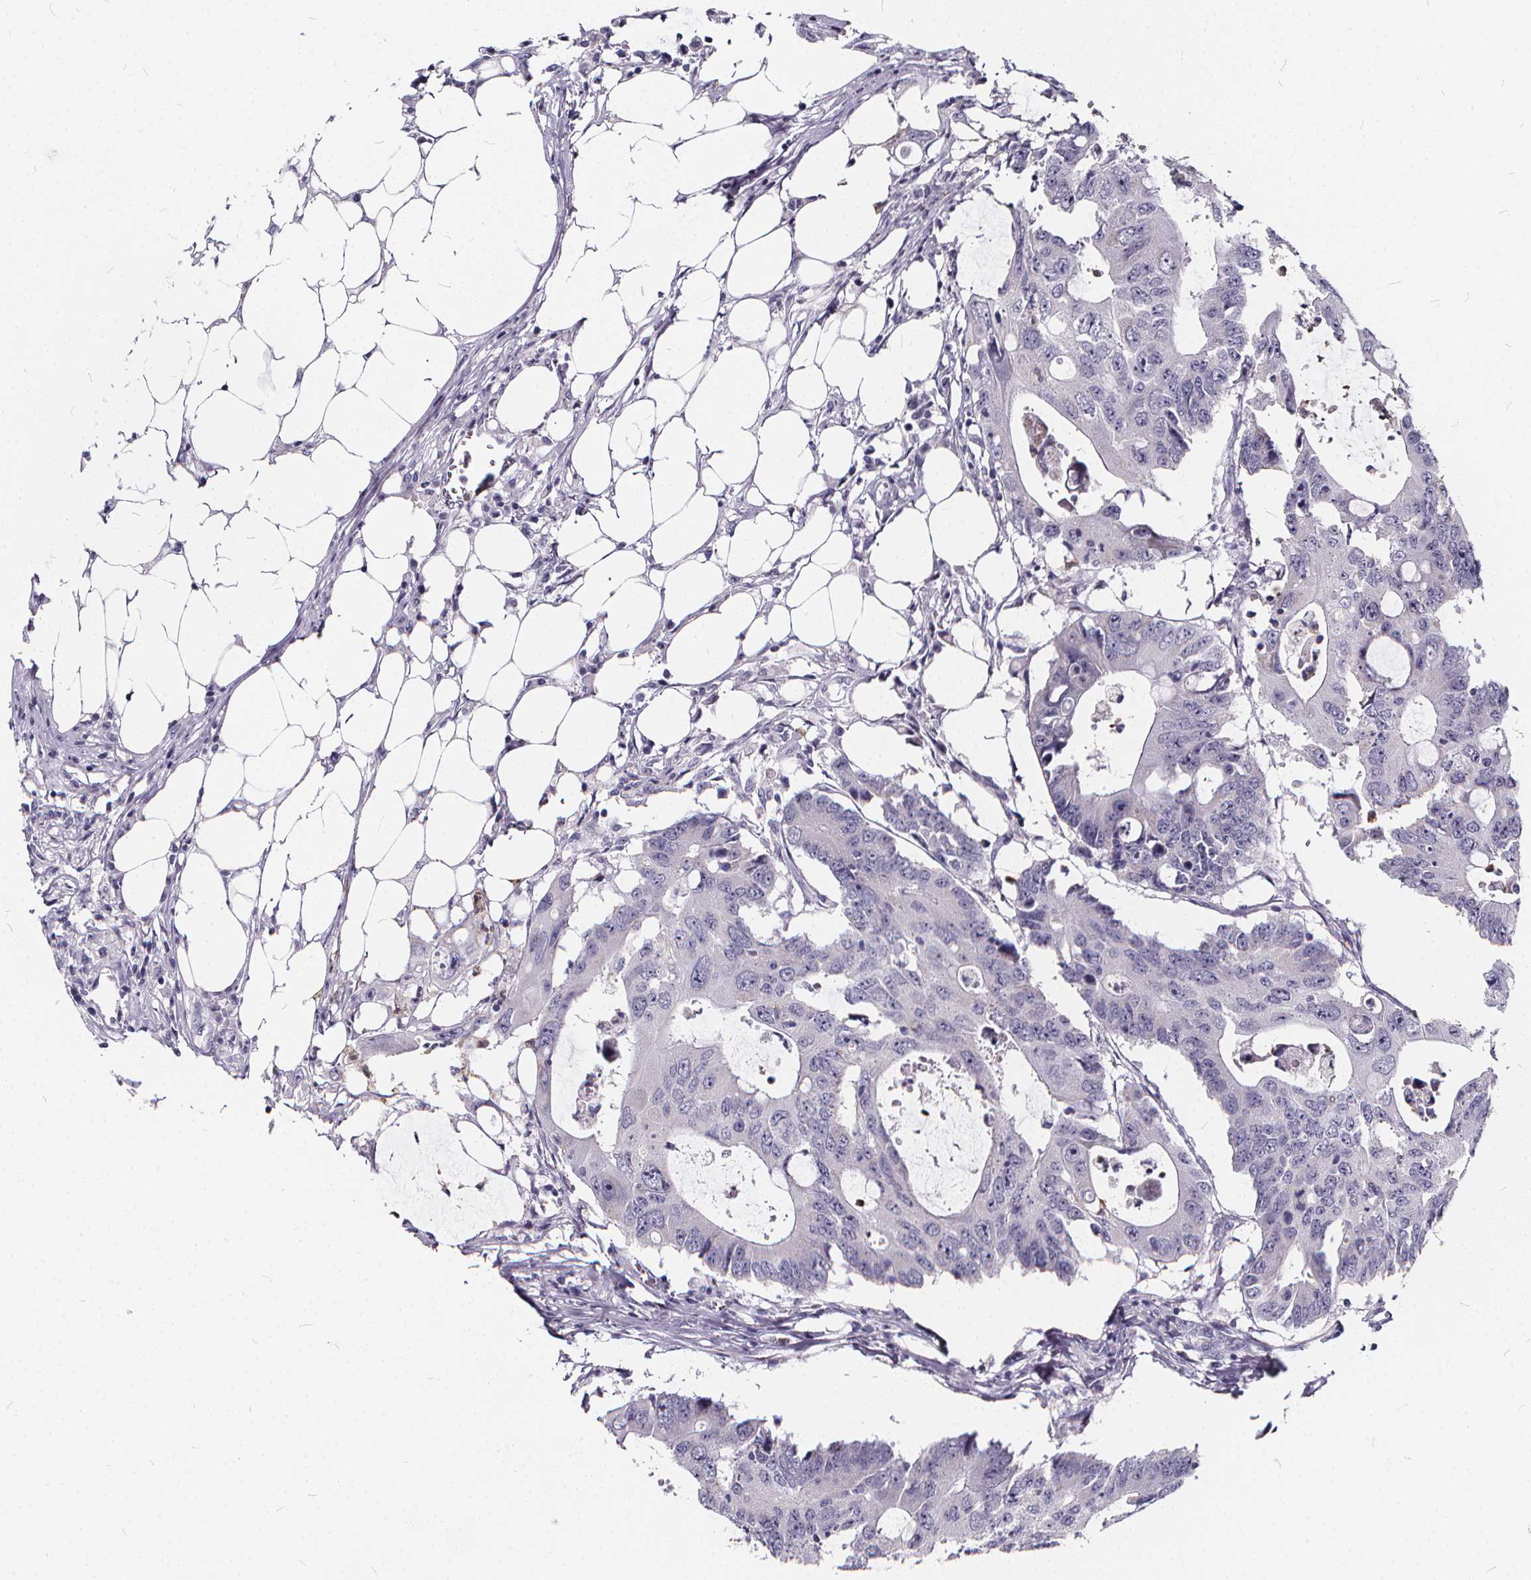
{"staining": {"intensity": "negative", "quantity": "none", "location": "none"}, "tissue": "colorectal cancer", "cell_type": "Tumor cells", "image_type": "cancer", "snomed": [{"axis": "morphology", "description": "Adenocarcinoma, NOS"}, {"axis": "topography", "description": "Colon"}], "caption": "Adenocarcinoma (colorectal) was stained to show a protein in brown. There is no significant positivity in tumor cells.", "gene": "SPEF2", "patient": {"sex": "male", "age": 71}}